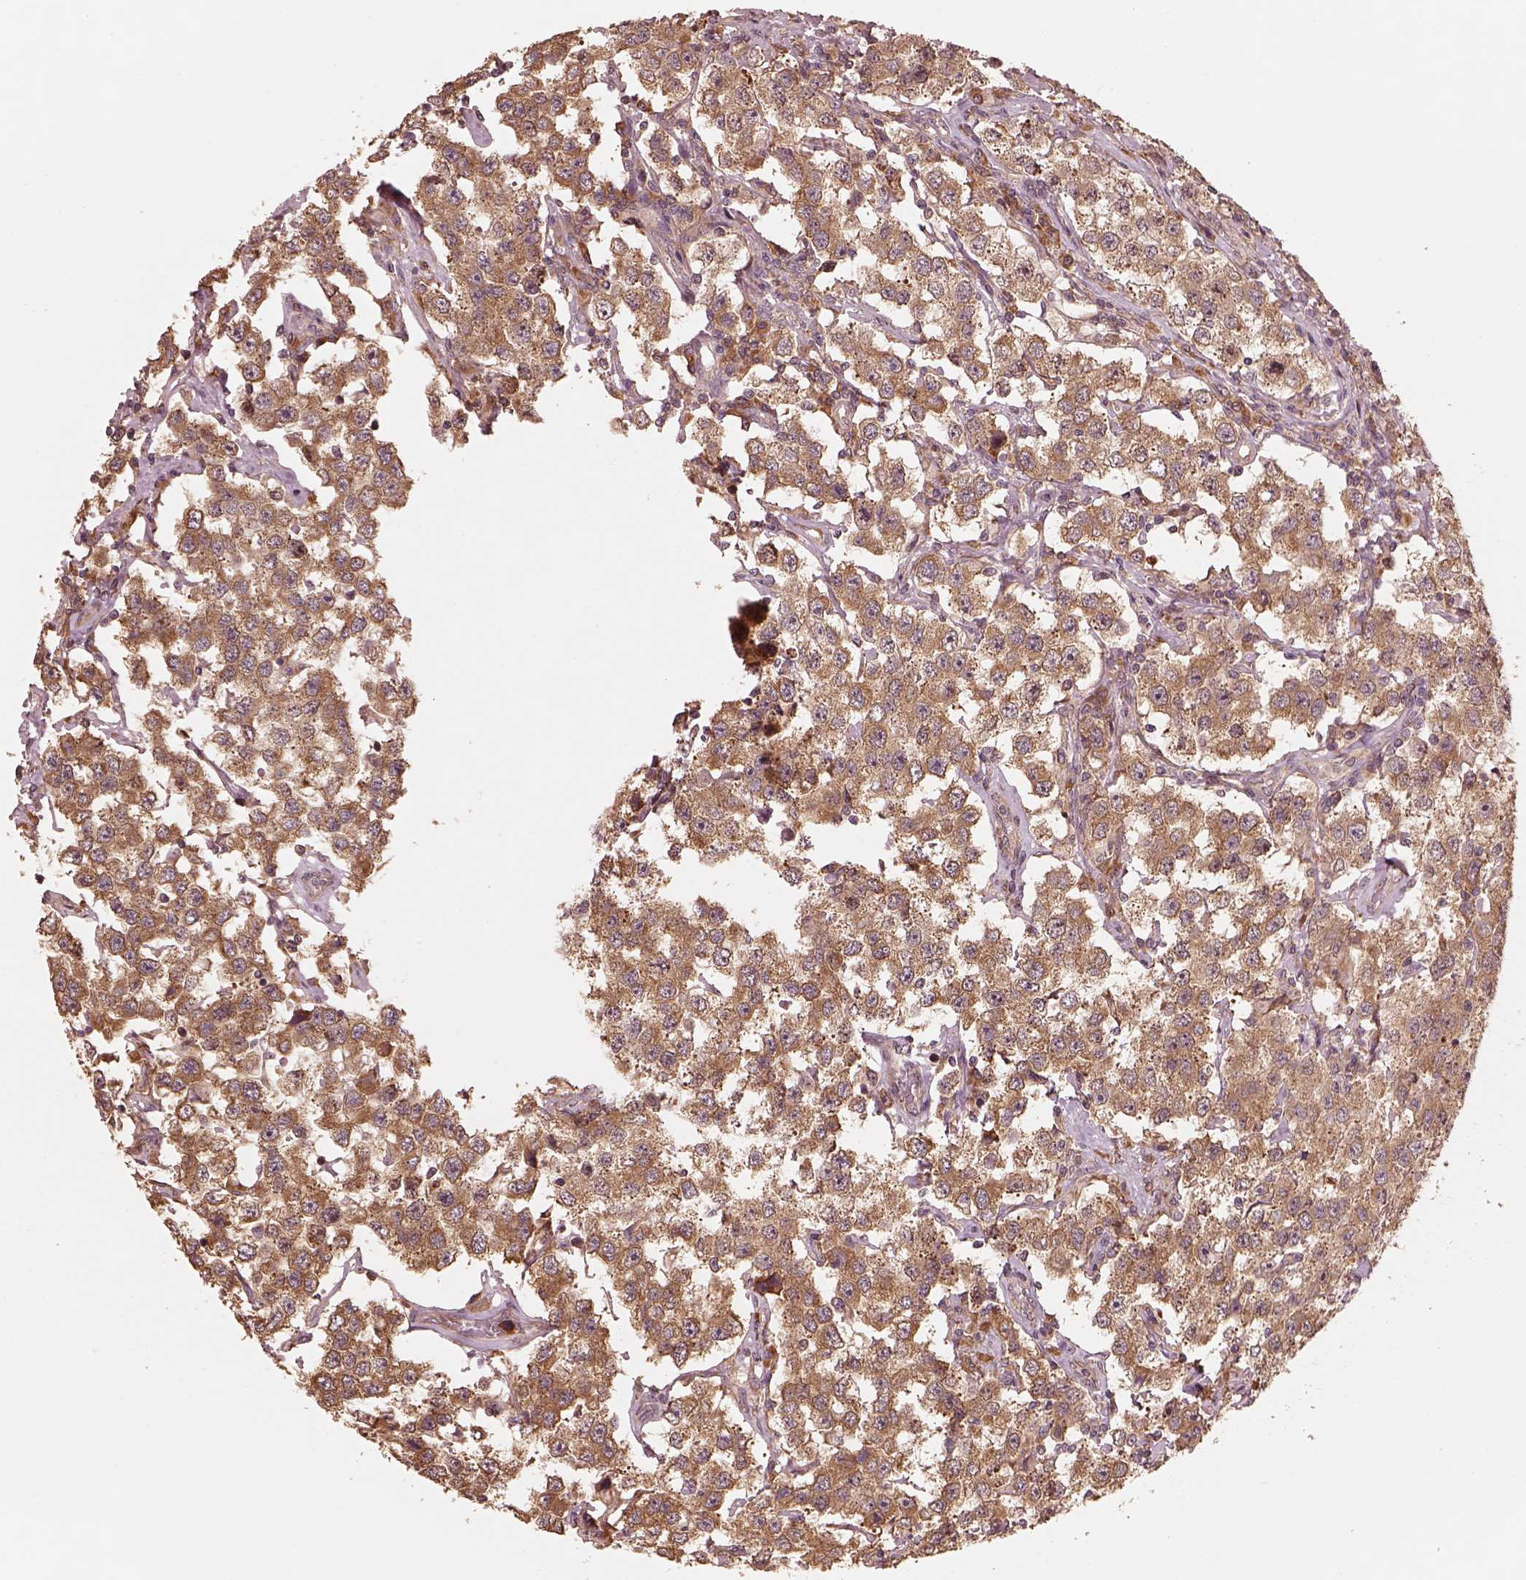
{"staining": {"intensity": "moderate", "quantity": ">75%", "location": "cytoplasmic/membranous"}, "tissue": "testis cancer", "cell_type": "Tumor cells", "image_type": "cancer", "snomed": [{"axis": "morphology", "description": "Seminoma, NOS"}, {"axis": "topography", "description": "Testis"}], "caption": "Seminoma (testis) stained with DAB (3,3'-diaminobenzidine) immunohistochemistry reveals medium levels of moderate cytoplasmic/membranous positivity in about >75% of tumor cells.", "gene": "RPS5", "patient": {"sex": "male", "age": 52}}